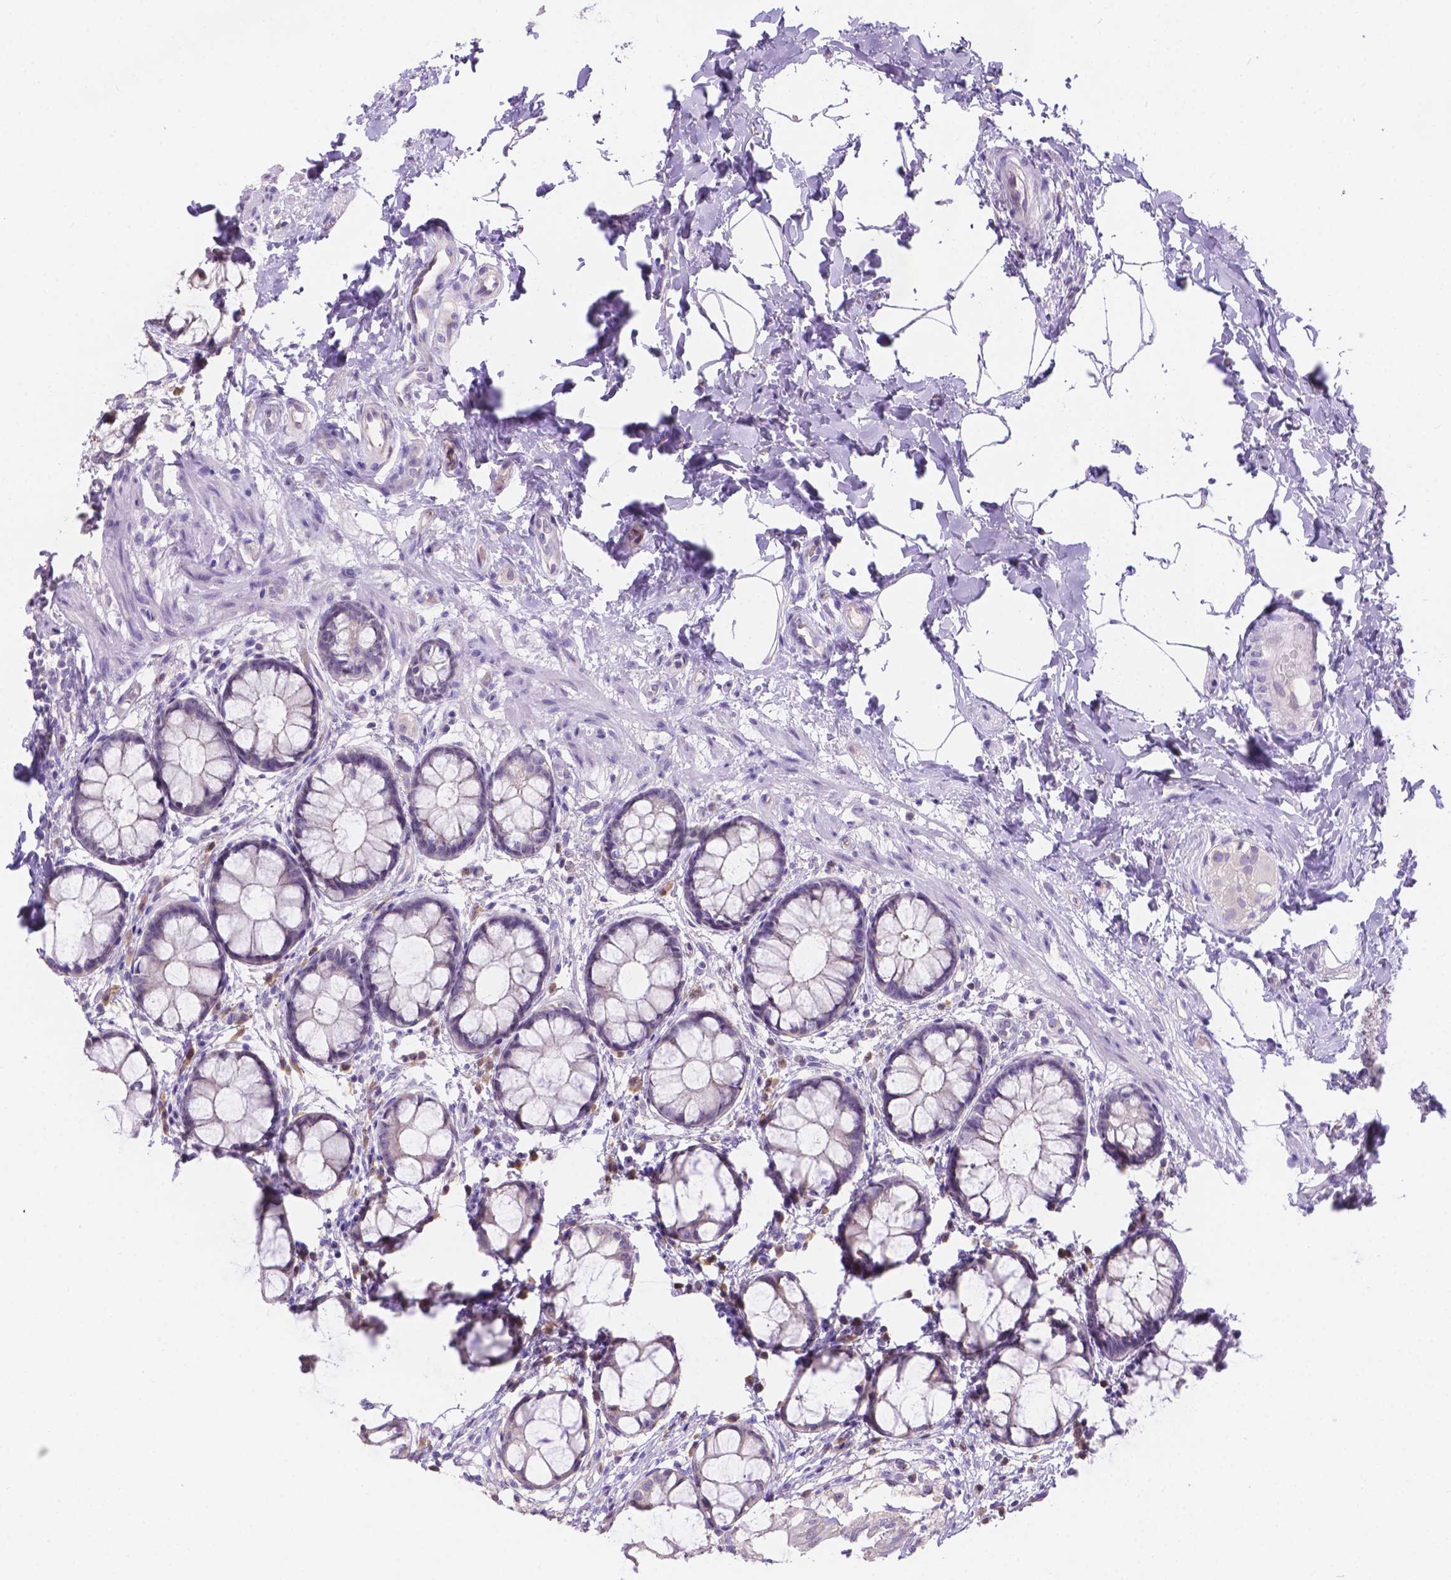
{"staining": {"intensity": "negative", "quantity": "none", "location": "none"}, "tissue": "rectum", "cell_type": "Glandular cells", "image_type": "normal", "snomed": [{"axis": "morphology", "description": "Normal tissue, NOS"}, {"axis": "topography", "description": "Rectum"}], "caption": "Photomicrograph shows no protein positivity in glandular cells of normal rectum. The staining is performed using DAB brown chromogen with nuclei counter-stained in using hematoxylin.", "gene": "CD96", "patient": {"sex": "female", "age": 62}}